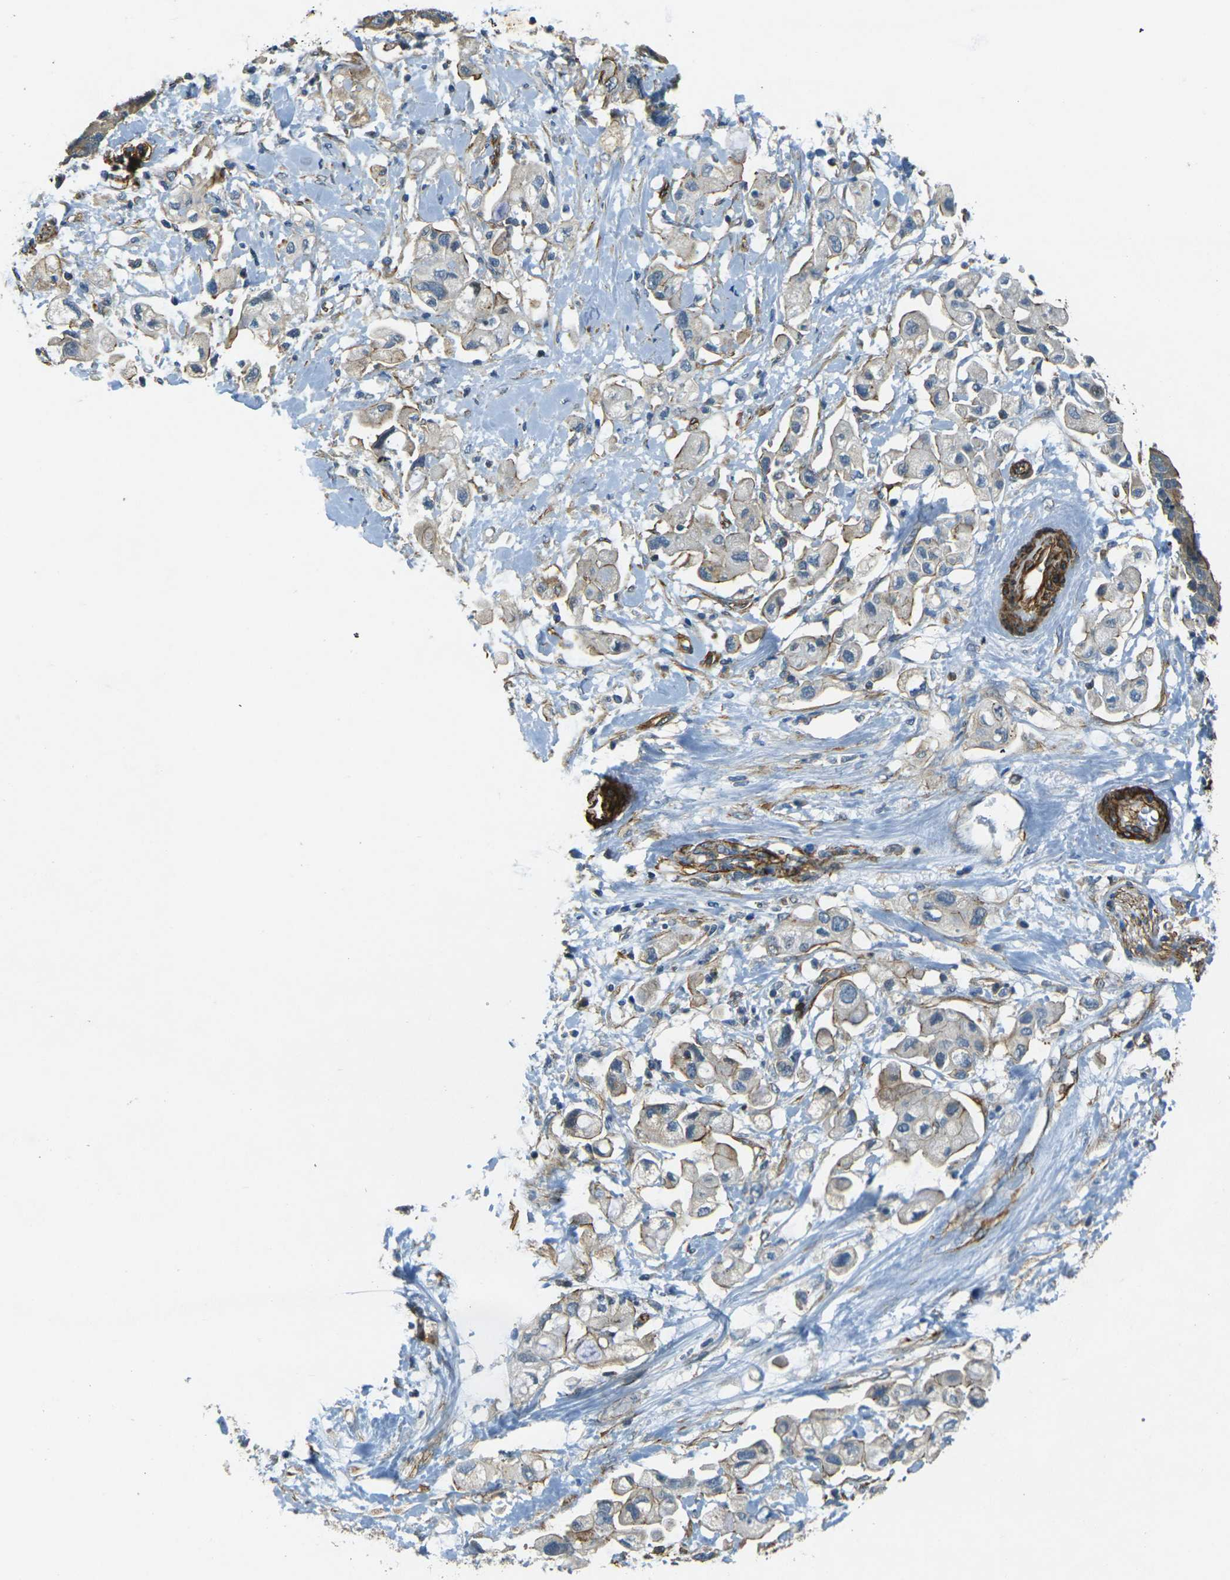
{"staining": {"intensity": "weak", "quantity": "<25%", "location": "cytoplasmic/membranous"}, "tissue": "pancreatic cancer", "cell_type": "Tumor cells", "image_type": "cancer", "snomed": [{"axis": "morphology", "description": "Adenocarcinoma, NOS"}, {"axis": "topography", "description": "Pancreas"}], "caption": "Immunohistochemistry (IHC) histopathology image of pancreatic adenocarcinoma stained for a protein (brown), which demonstrates no expression in tumor cells.", "gene": "EPHA7", "patient": {"sex": "female", "age": 56}}